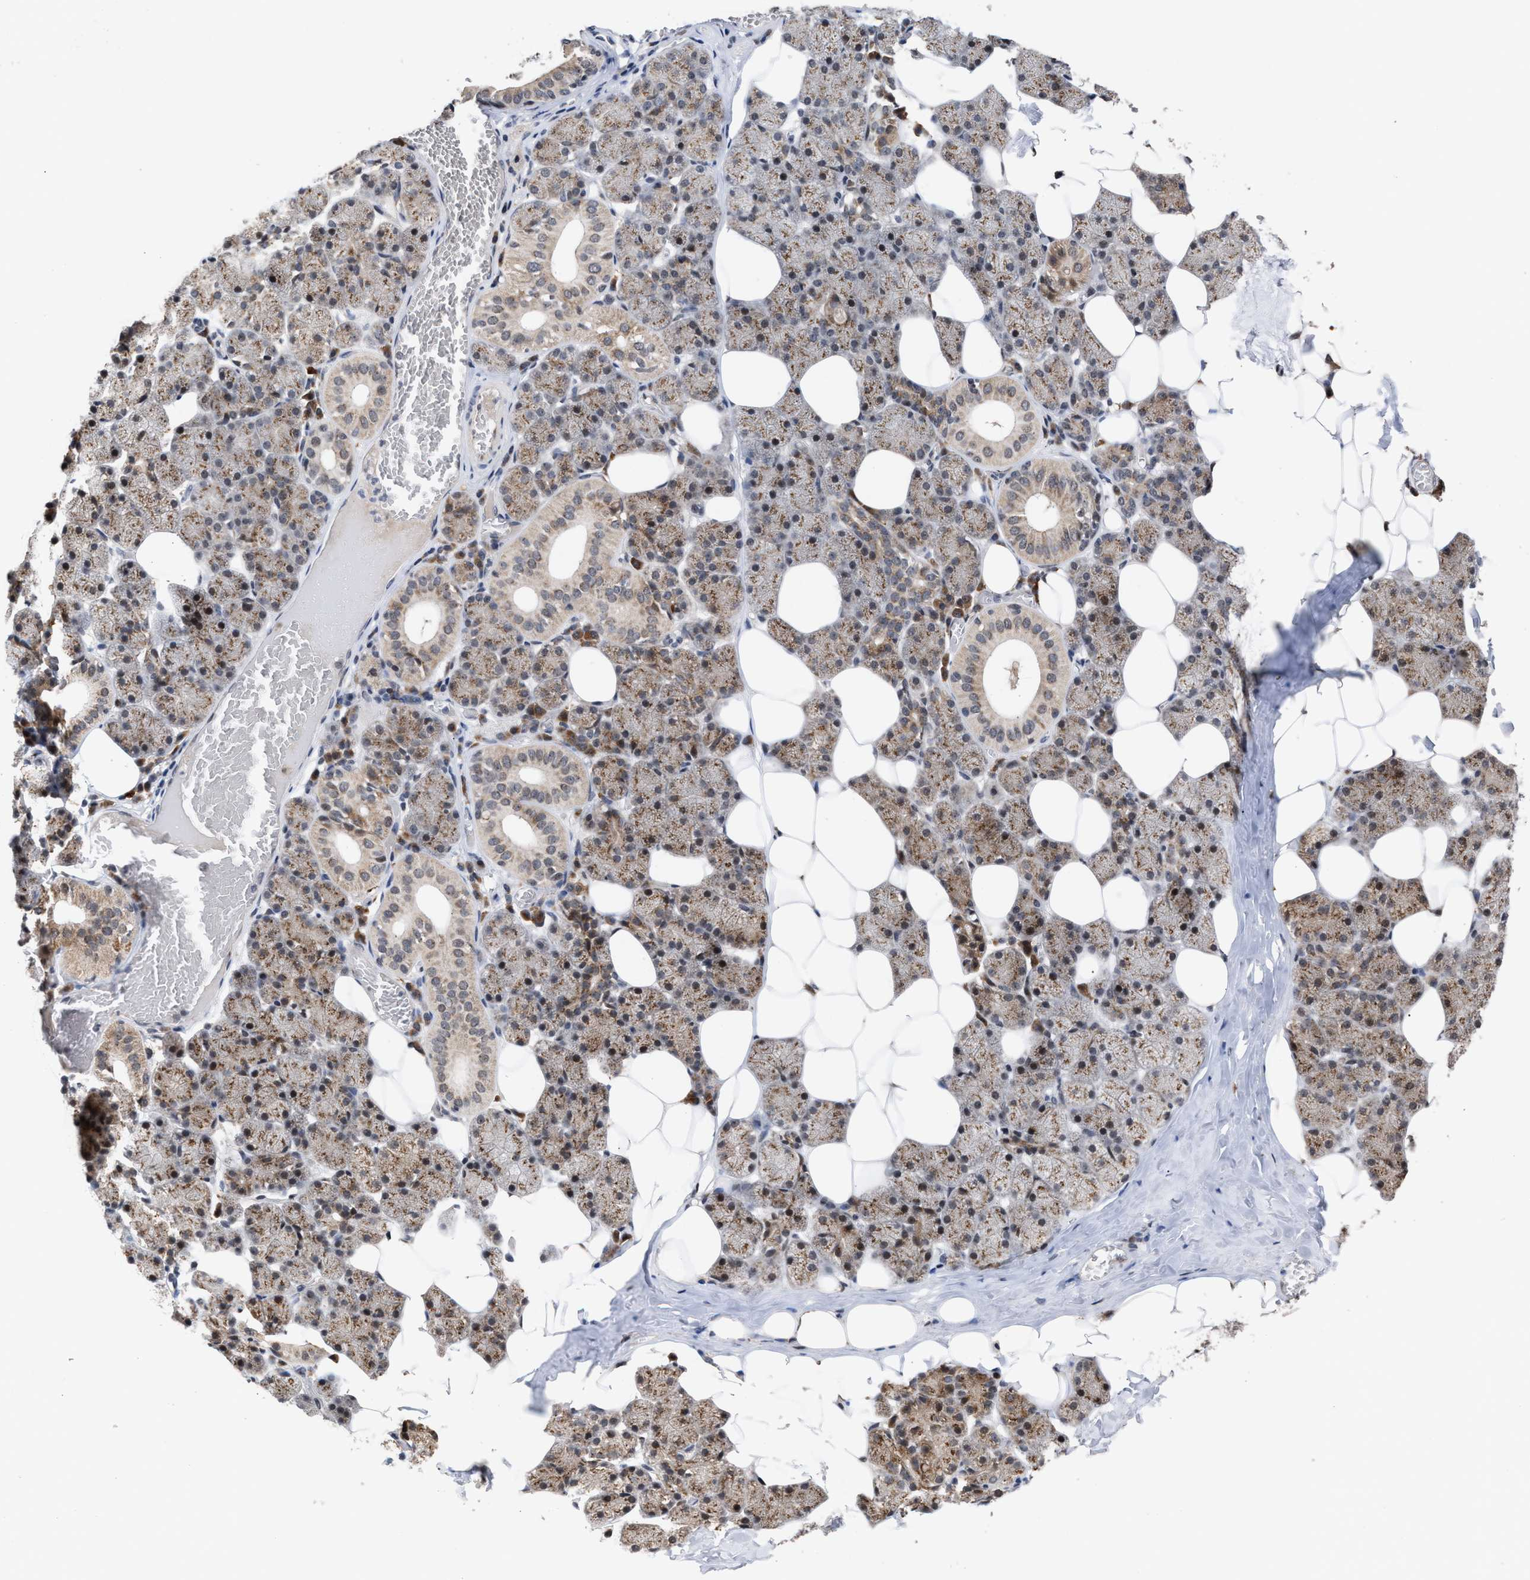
{"staining": {"intensity": "moderate", "quantity": ">75%", "location": "cytoplasmic/membranous"}, "tissue": "salivary gland", "cell_type": "Glandular cells", "image_type": "normal", "snomed": [{"axis": "morphology", "description": "Normal tissue, NOS"}, {"axis": "topography", "description": "Salivary gland"}], "caption": "Glandular cells display medium levels of moderate cytoplasmic/membranous expression in approximately >75% of cells in unremarkable salivary gland. The staining was performed using DAB (3,3'-diaminobenzidine), with brown indicating positive protein expression. Nuclei are stained blue with hematoxylin.", "gene": "MKNK2", "patient": {"sex": "female", "age": 33}}